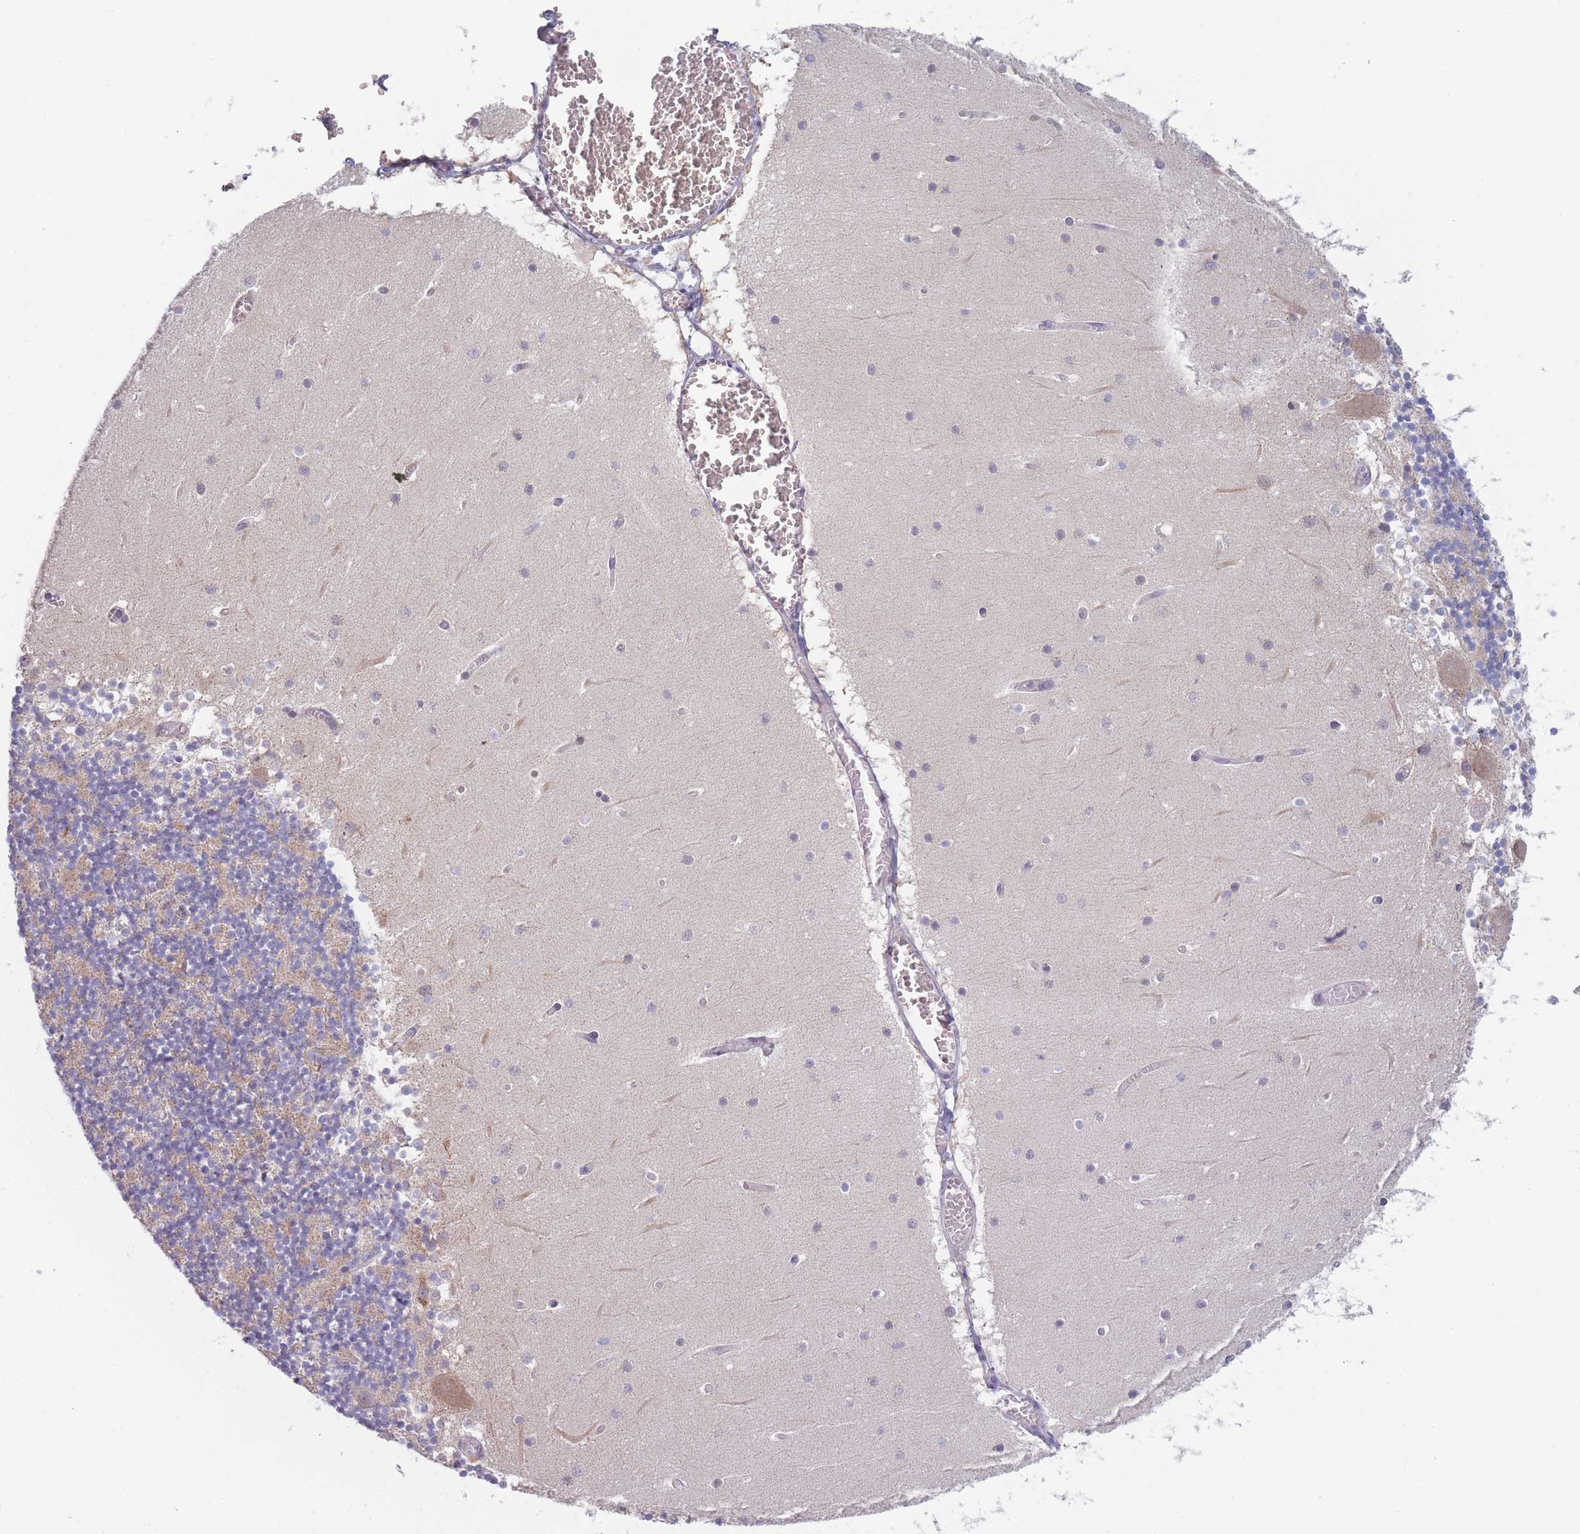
{"staining": {"intensity": "weak", "quantity": "25%-75%", "location": "cytoplasmic/membranous"}, "tissue": "cerebellum", "cell_type": "Cells in granular layer", "image_type": "normal", "snomed": [{"axis": "morphology", "description": "Normal tissue, NOS"}, {"axis": "topography", "description": "Cerebellum"}], "caption": "Immunohistochemical staining of benign cerebellum reveals low levels of weak cytoplasmic/membranous staining in about 25%-75% of cells in granular layer.", "gene": "FAM227B", "patient": {"sex": "female", "age": 28}}